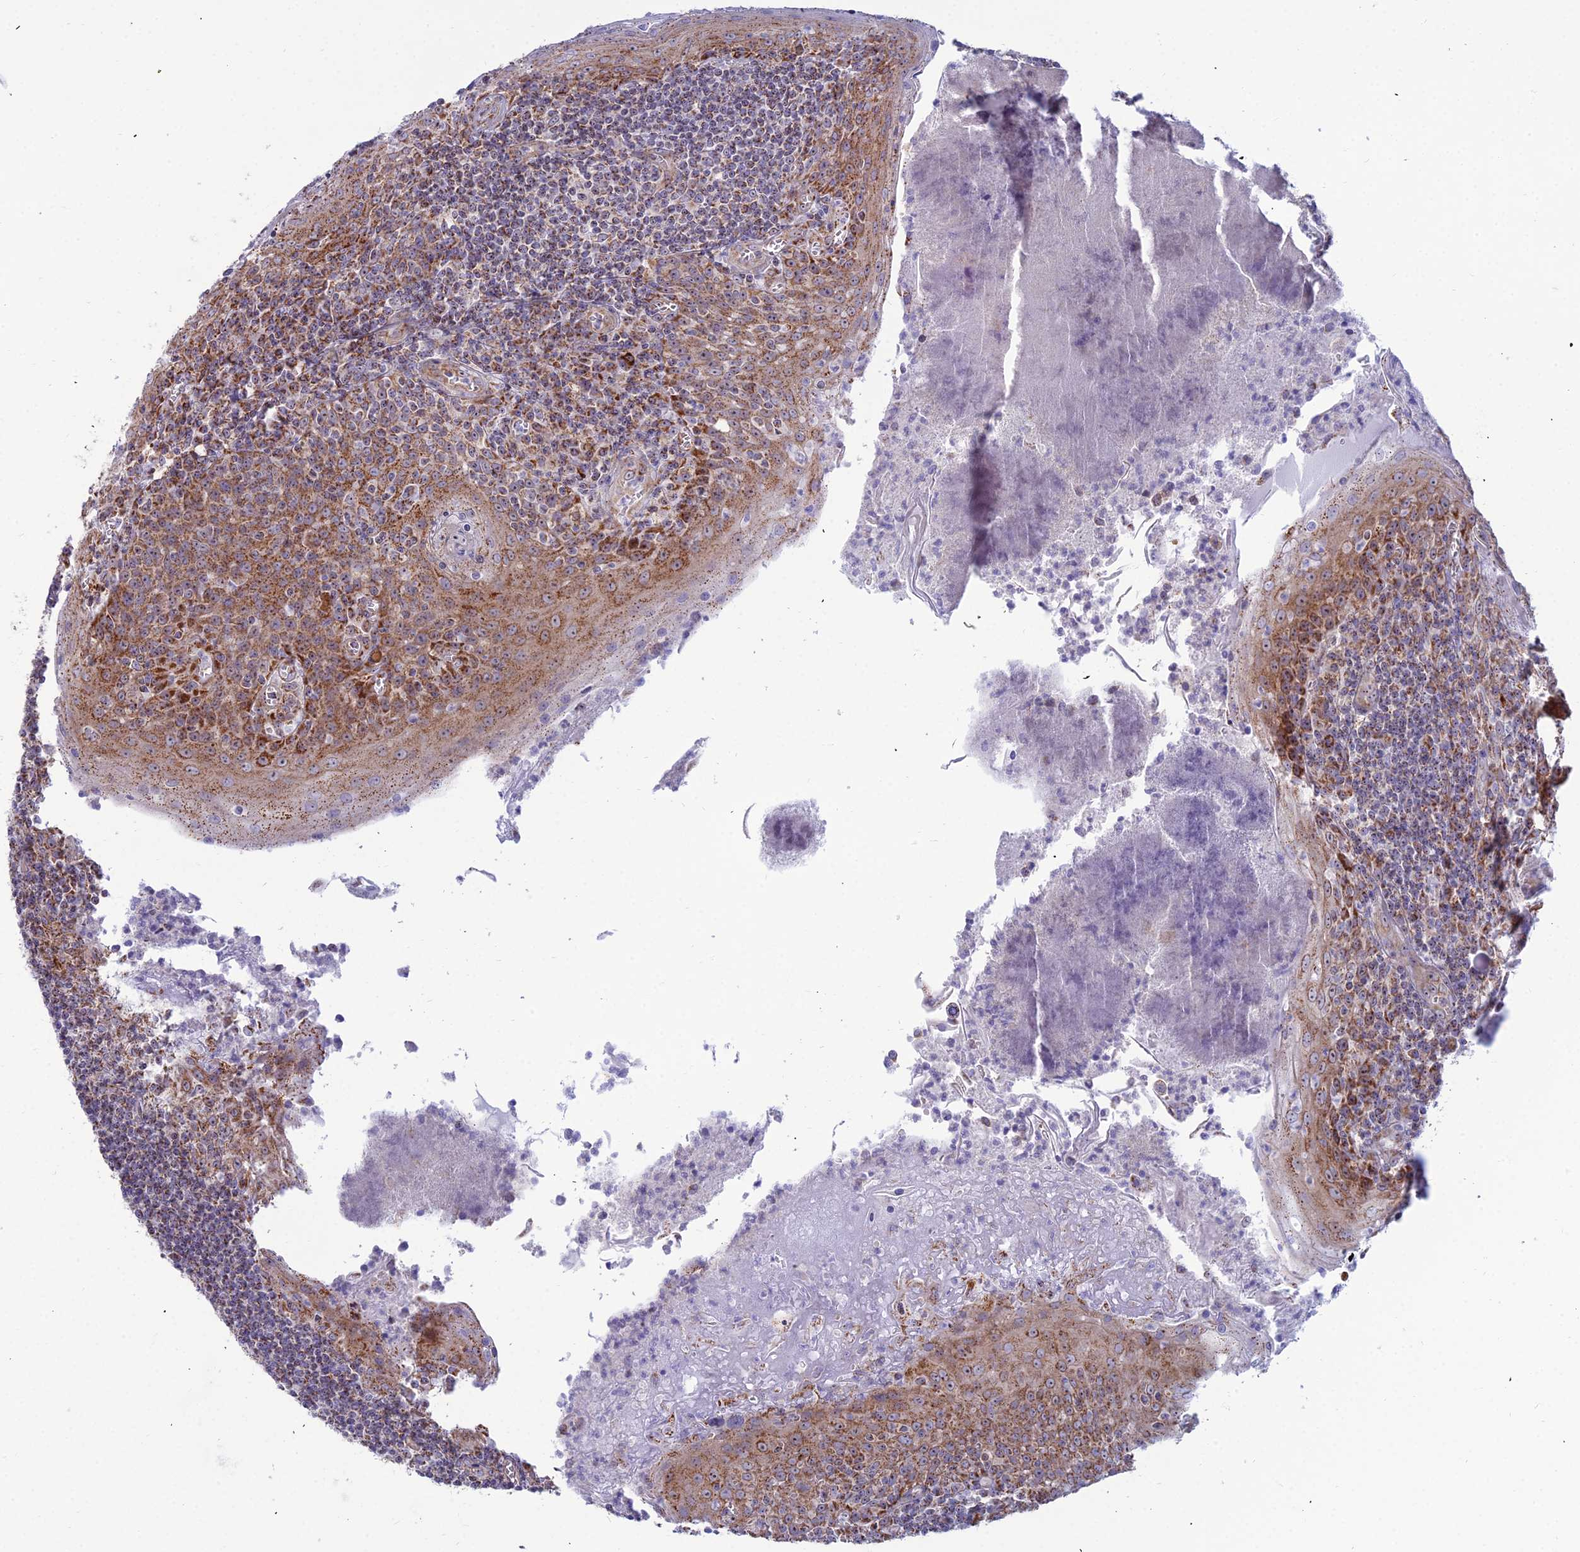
{"staining": {"intensity": "strong", "quantity": "25%-75%", "location": "cytoplasmic/membranous"}, "tissue": "tonsil", "cell_type": "Germinal center cells", "image_type": "normal", "snomed": [{"axis": "morphology", "description": "Normal tissue, NOS"}, {"axis": "topography", "description": "Tonsil"}], "caption": "Immunohistochemical staining of normal human tonsil shows strong cytoplasmic/membranous protein staining in about 25%-75% of germinal center cells.", "gene": "SLC35F4", "patient": {"sex": "male", "age": 27}}